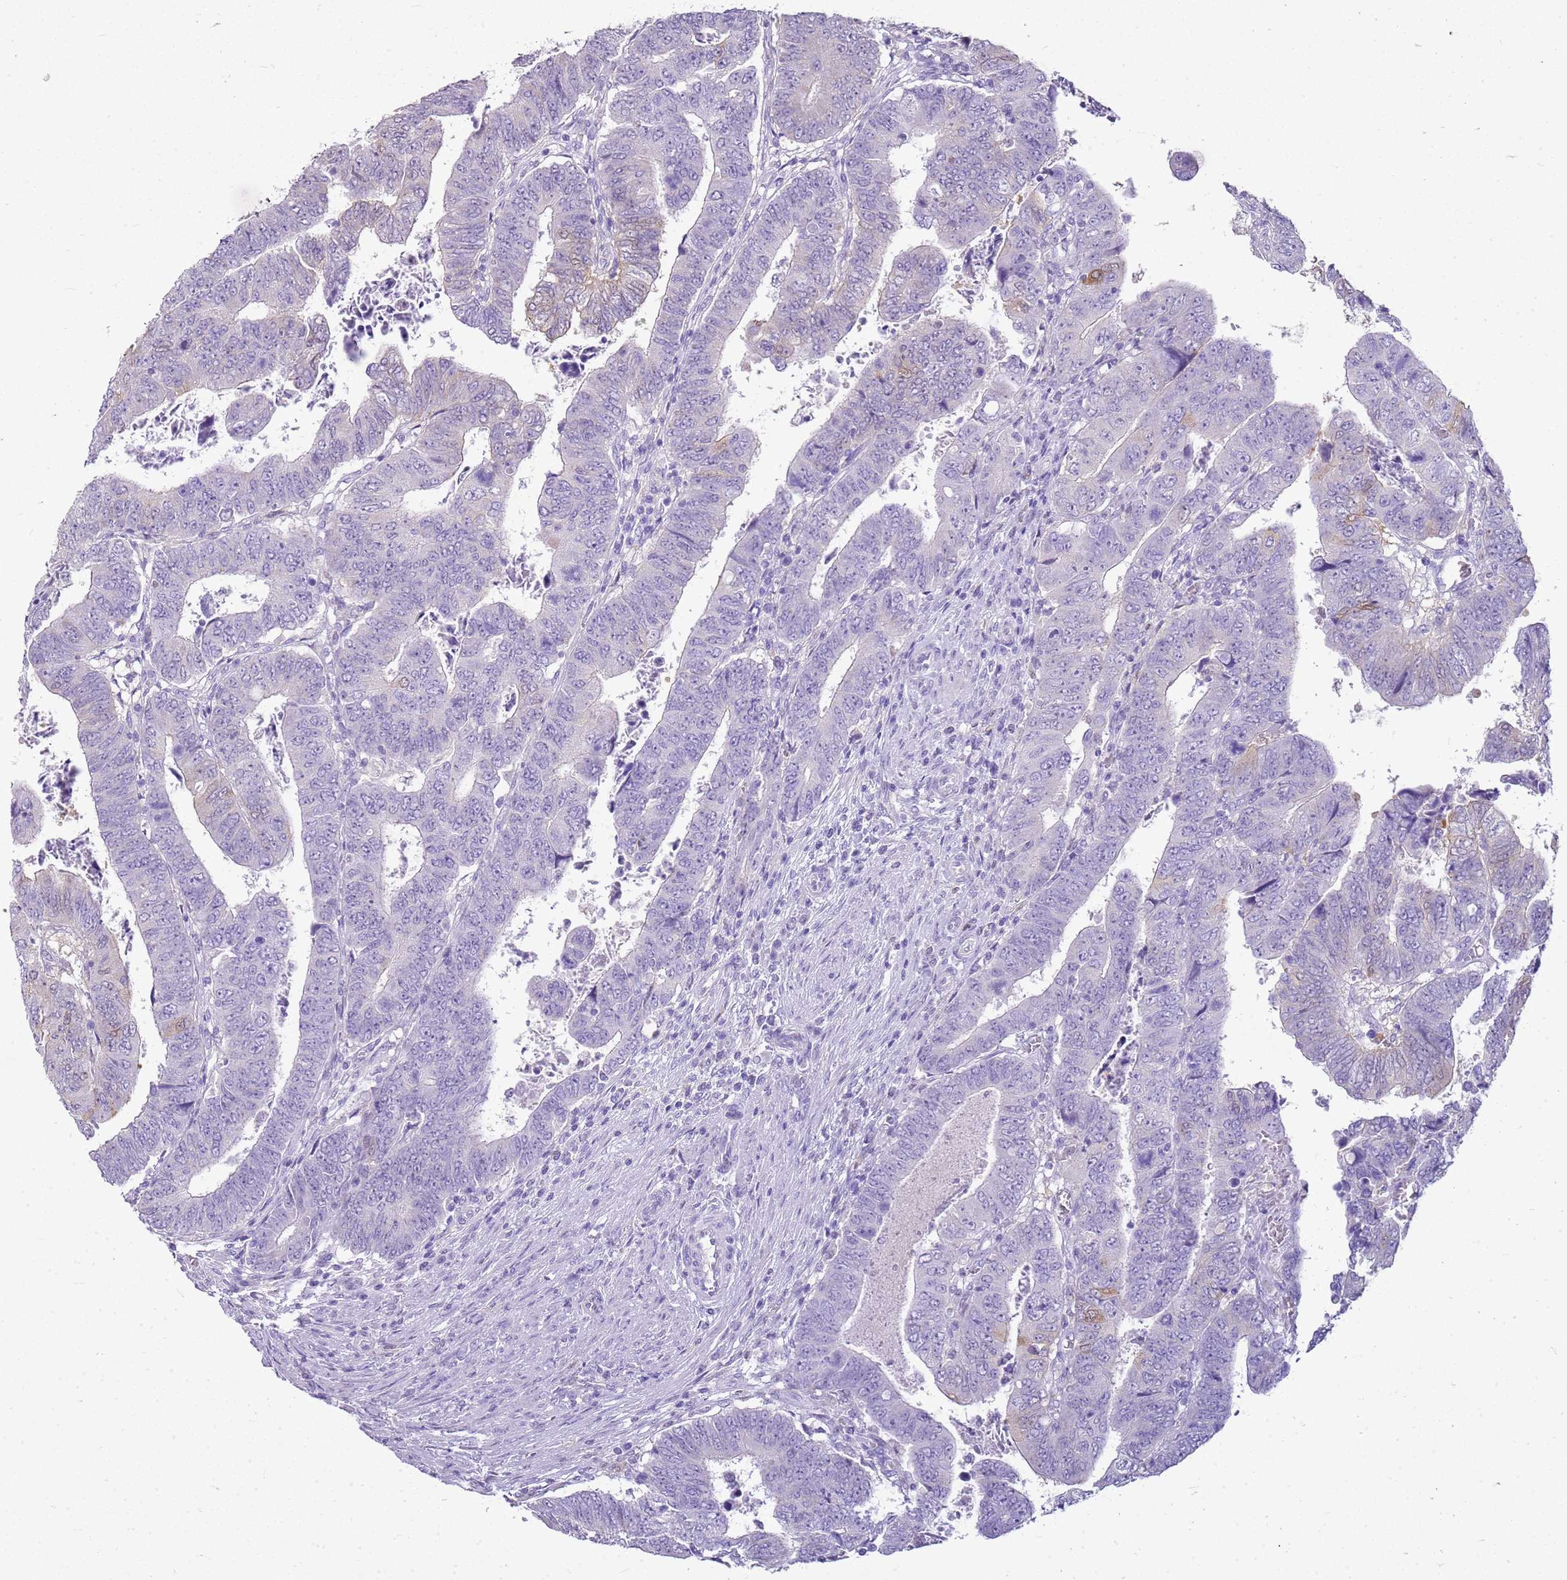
{"staining": {"intensity": "weak", "quantity": "<25%", "location": "cytoplasmic/membranous"}, "tissue": "colorectal cancer", "cell_type": "Tumor cells", "image_type": "cancer", "snomed": [{"axis": "morphology", "description": "Normal tissue, NOS"}, {"axis": "morphology", "description": "Adenocarcinoma, NOS"}, {"axis": "topography", "description": "Rectum"}], "caption": "Immunohistochemistry (IHC) of adenocarcinoma (colorectal) displays no expression in tumor cells. (Immunohistochemistry (IHC), brightfield microscopy, high magnification).", "gene": "SULT1E1", "patient": {"sex": "female", "age": 65}}